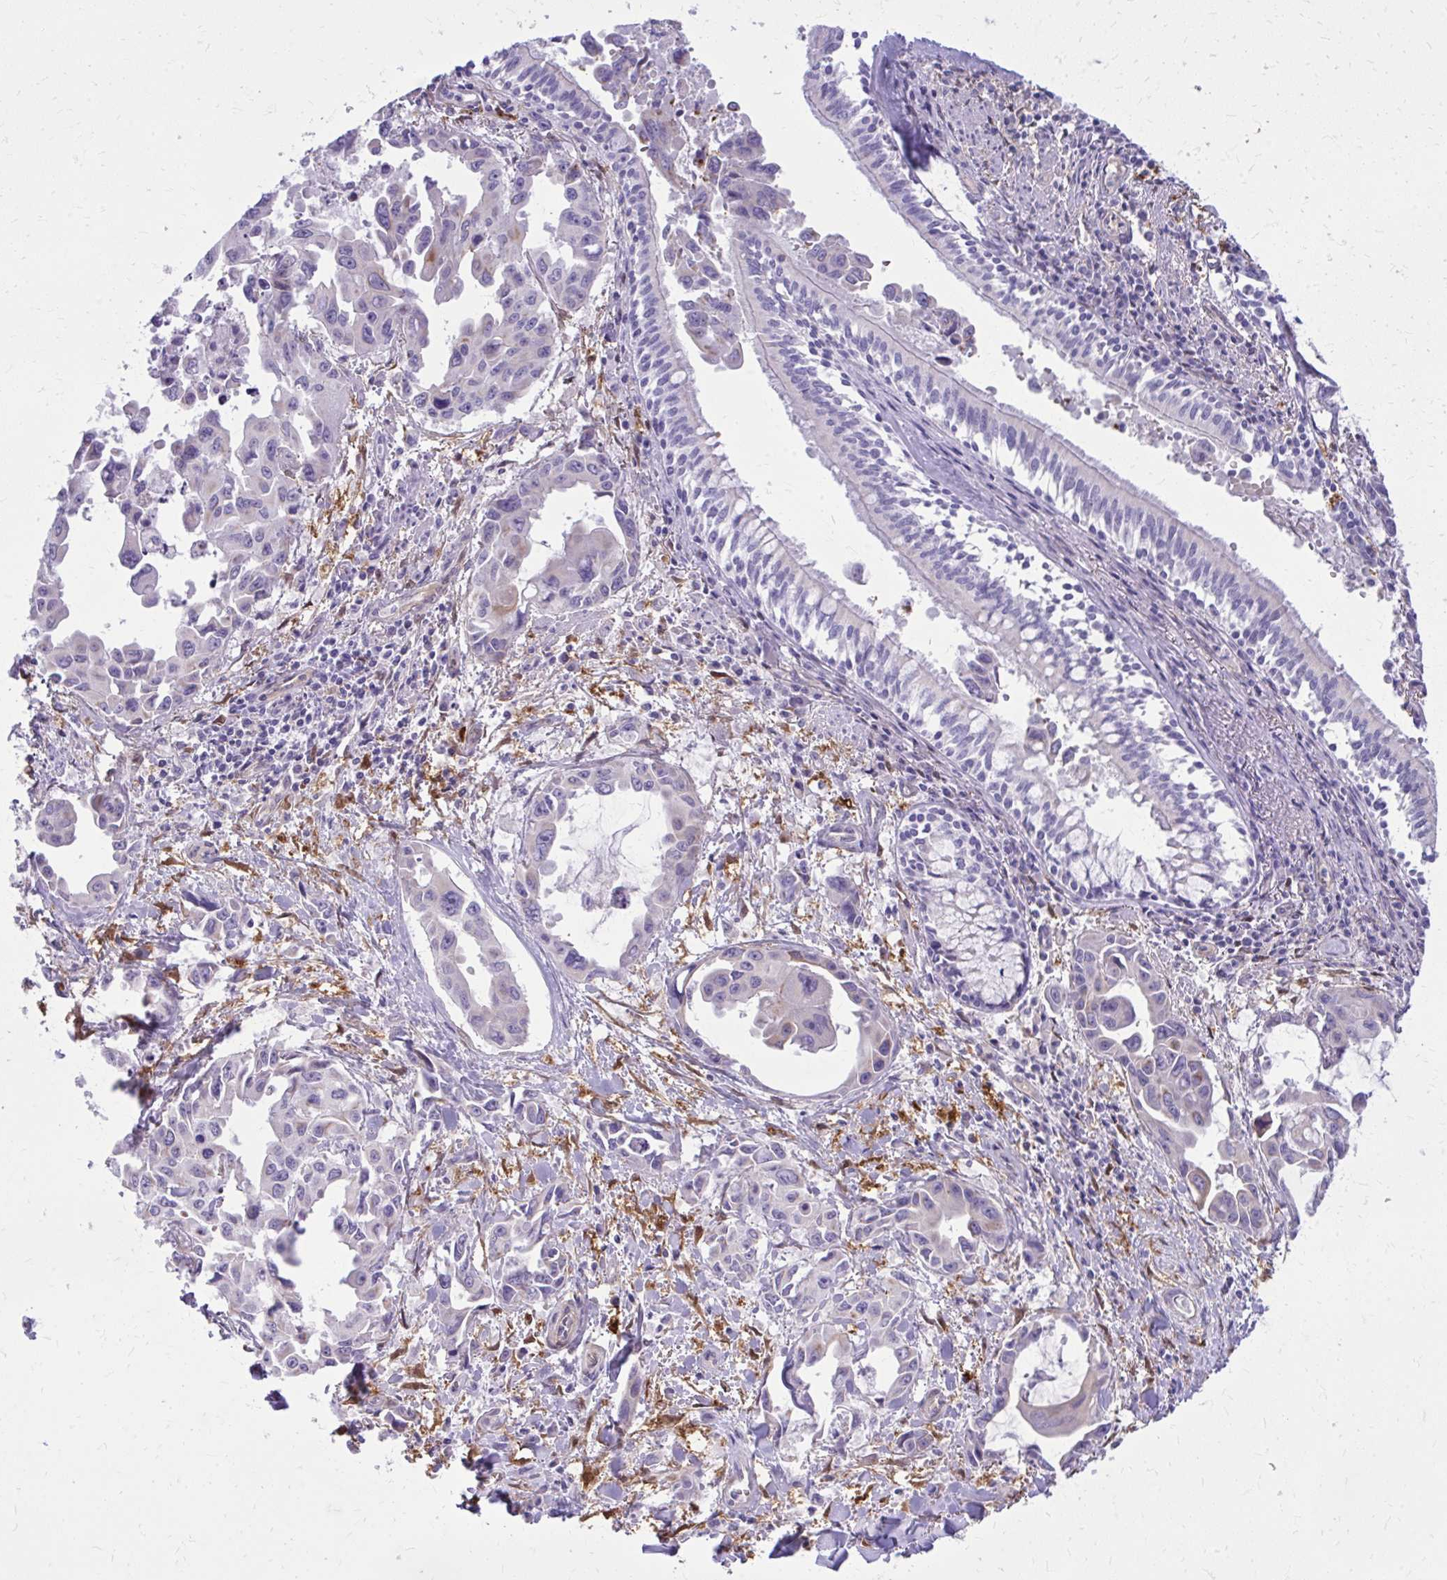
{"staining": {"intensity": "negative", "quantity": "none", "location": "none"}, "tissue": "lung cancer", "cell_type": "Tumor cells", "image_type": "cancer", "snomed": [{"axis": "morphology", "description": "Adenocarcinoma, NOS"}, {"axis": "topography", "description": "Lung"}], "caption": "Immunohistochemical staining of adenocarcinoma (lung) shows no significant staining in tumor cells.", "gene": "NNMT", "patient": {"sex": "male", "age": 64}}